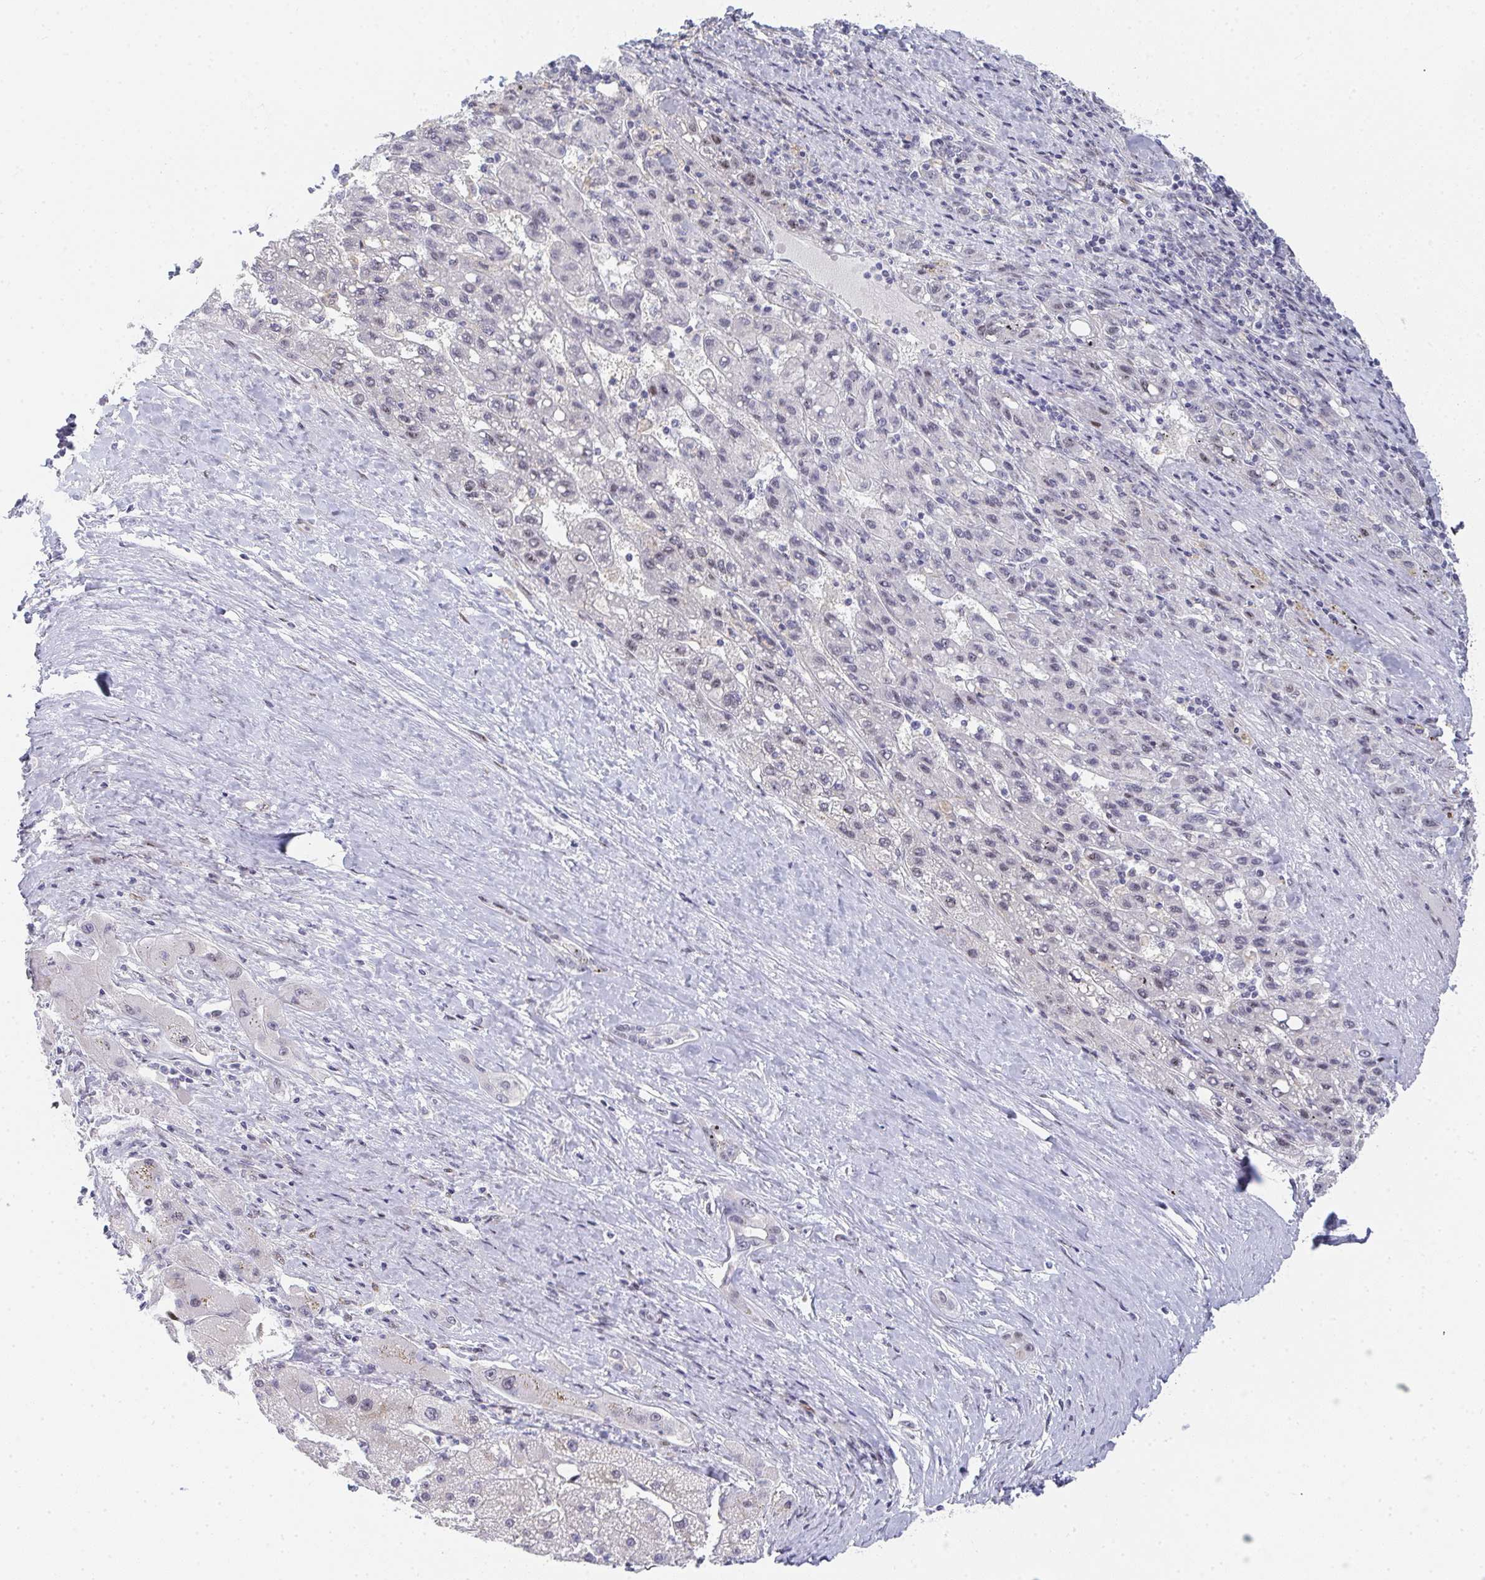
{"staining": {"intensity": "negative", "quantity": "none", "location": "none"}, "tissue": "liver cancer", "cell_type": "Tumor cells", "image_type": "cancer", "snomed": [{"axis": "morphology", "description": "Carcinoma, Hepatocellular, NOS"}, {"axis": "topography", "description": "Liver"}], "caption": "Immunohistochemistry (IHC) of liver cancer (hepatocellular carcinoma) reveals no expression in tumor cells. (DAB (3,3'-diaminobenzidine) immunohistochemistry (IHC), high magnification).", "gene": "ZIC3", "patient": {"sex": "female", "age": 82}}